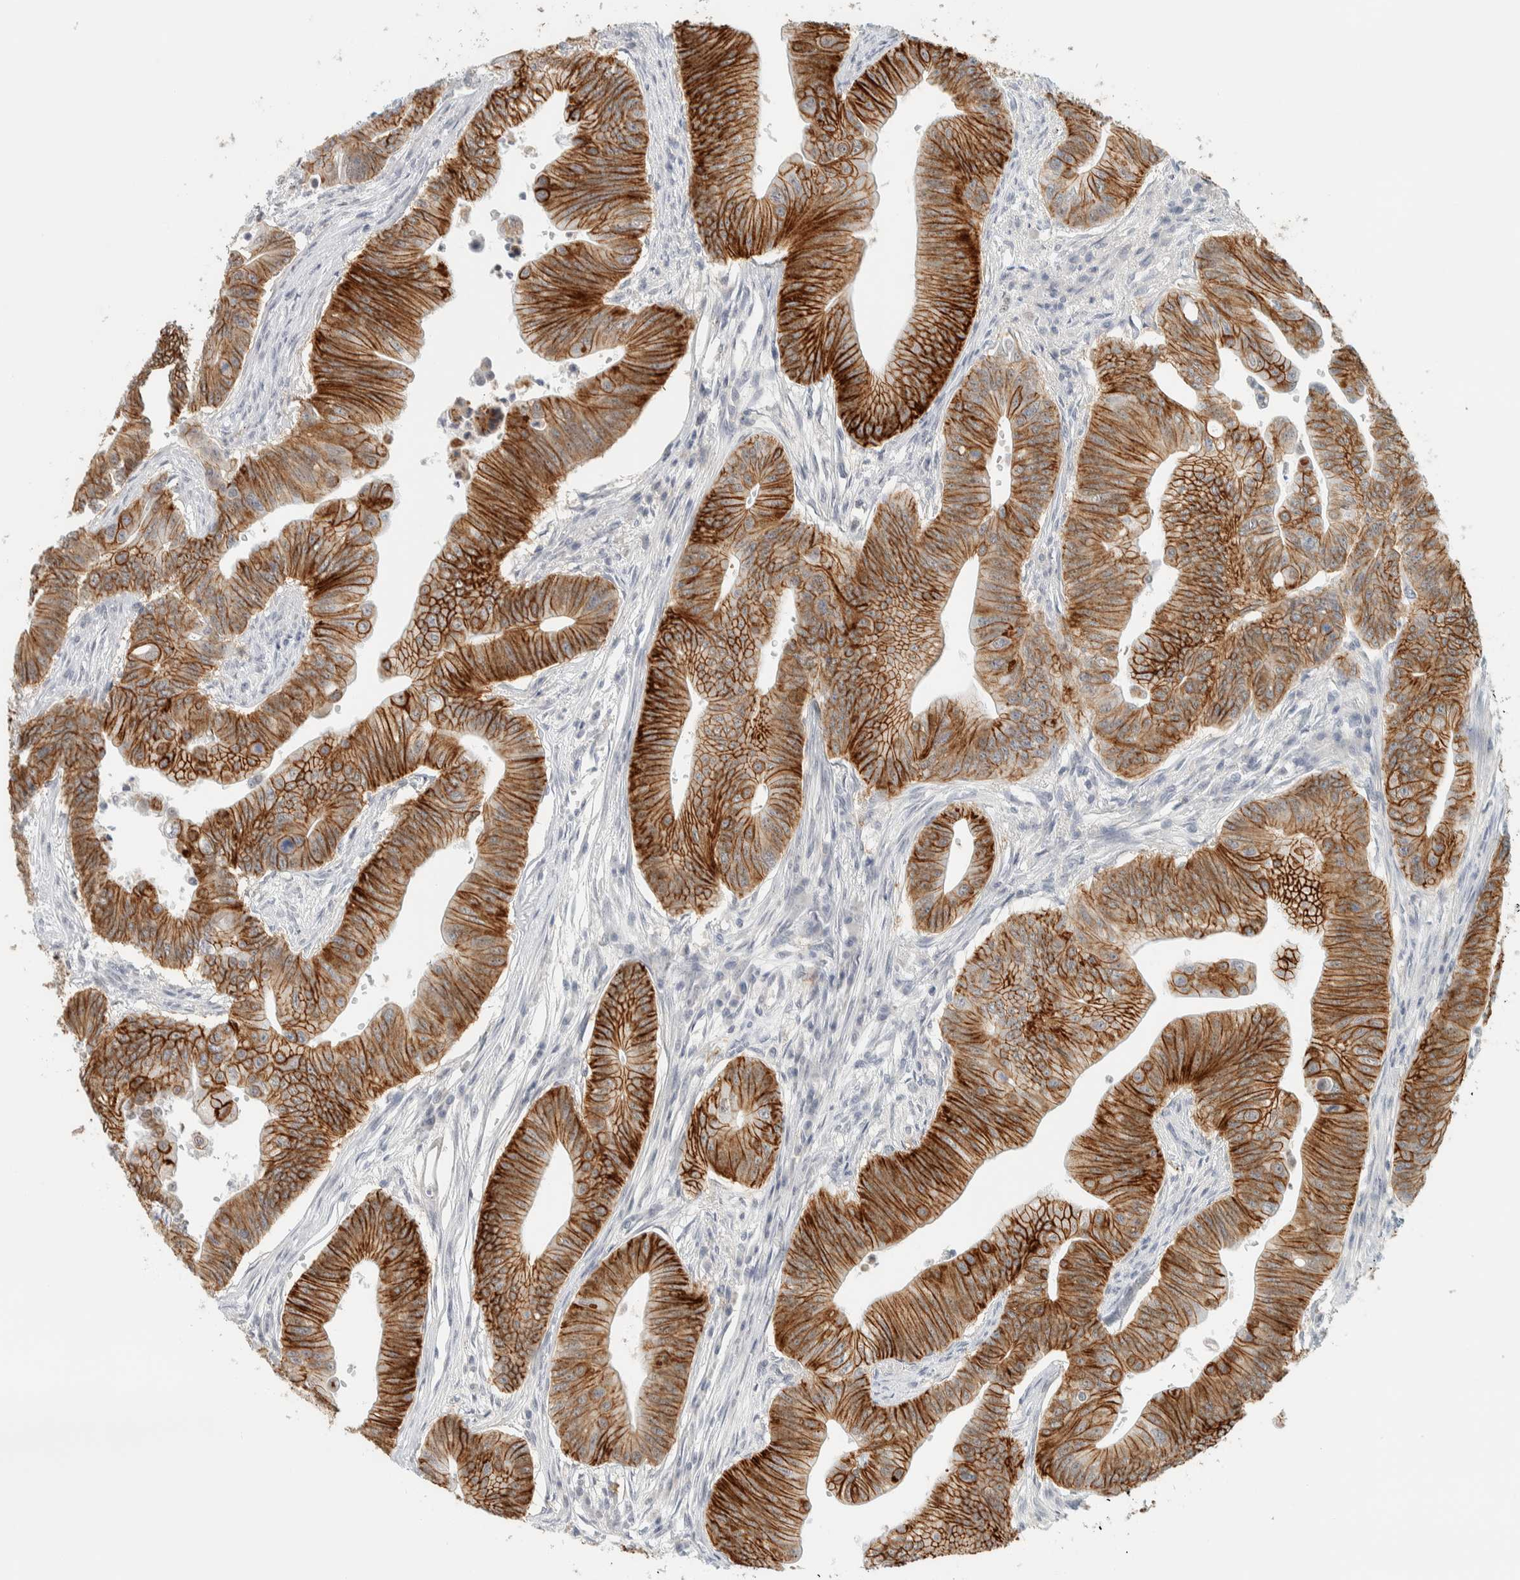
{"staining": {"intensity": "moderate", "quantity": ">75%", "location": "cytoplasmic/membranous"}, "tissue": "colorectal cancer", "cell_type": "Tumor cells", "image_type": "cancer", "snomed": [{"axis": "morphology", "description": "Adenoma, NOS"}, {"axis": "morphology", "description": "Adenocarcinoma, NOS"}, {"axis": "topography", "description": "Colon"}], "caption": "Colorectal cancer (adenoma) stained with a brown dye shows moderate cytoplasmic/membranous positive expression in about >75% of tumor cells.", "gene": "CDH17", "patient": {"sex": "male", "age": 79}}